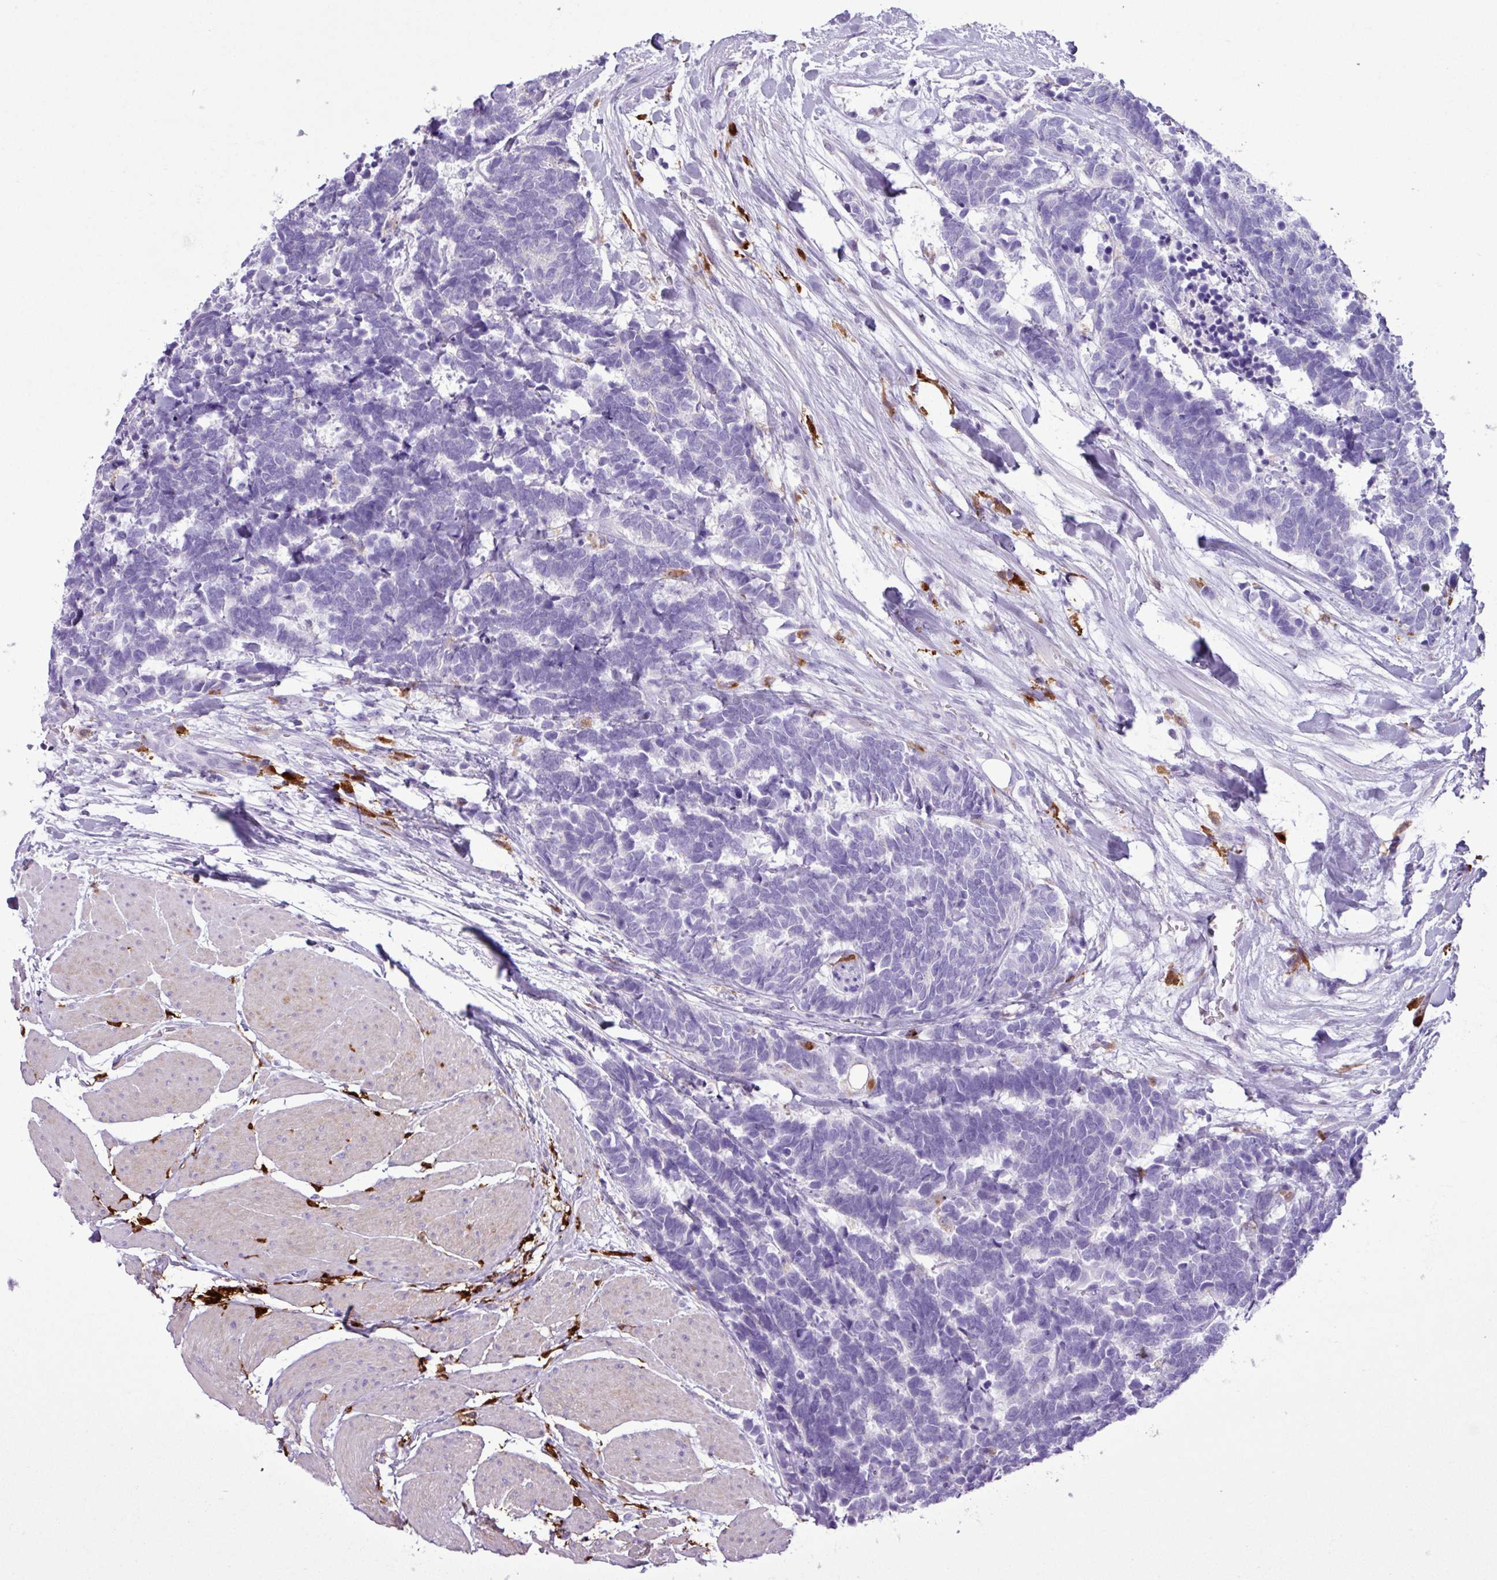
{"staining": {"intensity": "negative", "quantity": "none", "location": "none"}, "tissue": "carcinoid", "cell_type": "Tumor cells", "image_type": "cancer", "snomed": [{"axis": "morphology", "description": "Carcinoma, NOS"}, {"axis": "morphology", "description": "Carcinoid, malignant, NOS"}, {"axis": "topography", "description": "Urinary bladder"}], "caption": "This photomicrograph is of carcinoma stained with immunohistochemistry to label a protein in brown with the nuclei are counter-stained blue. There is no expression in tumor cells.", "gene": "TMEM200C", "patient": {"sex": "male", "age": 57}}